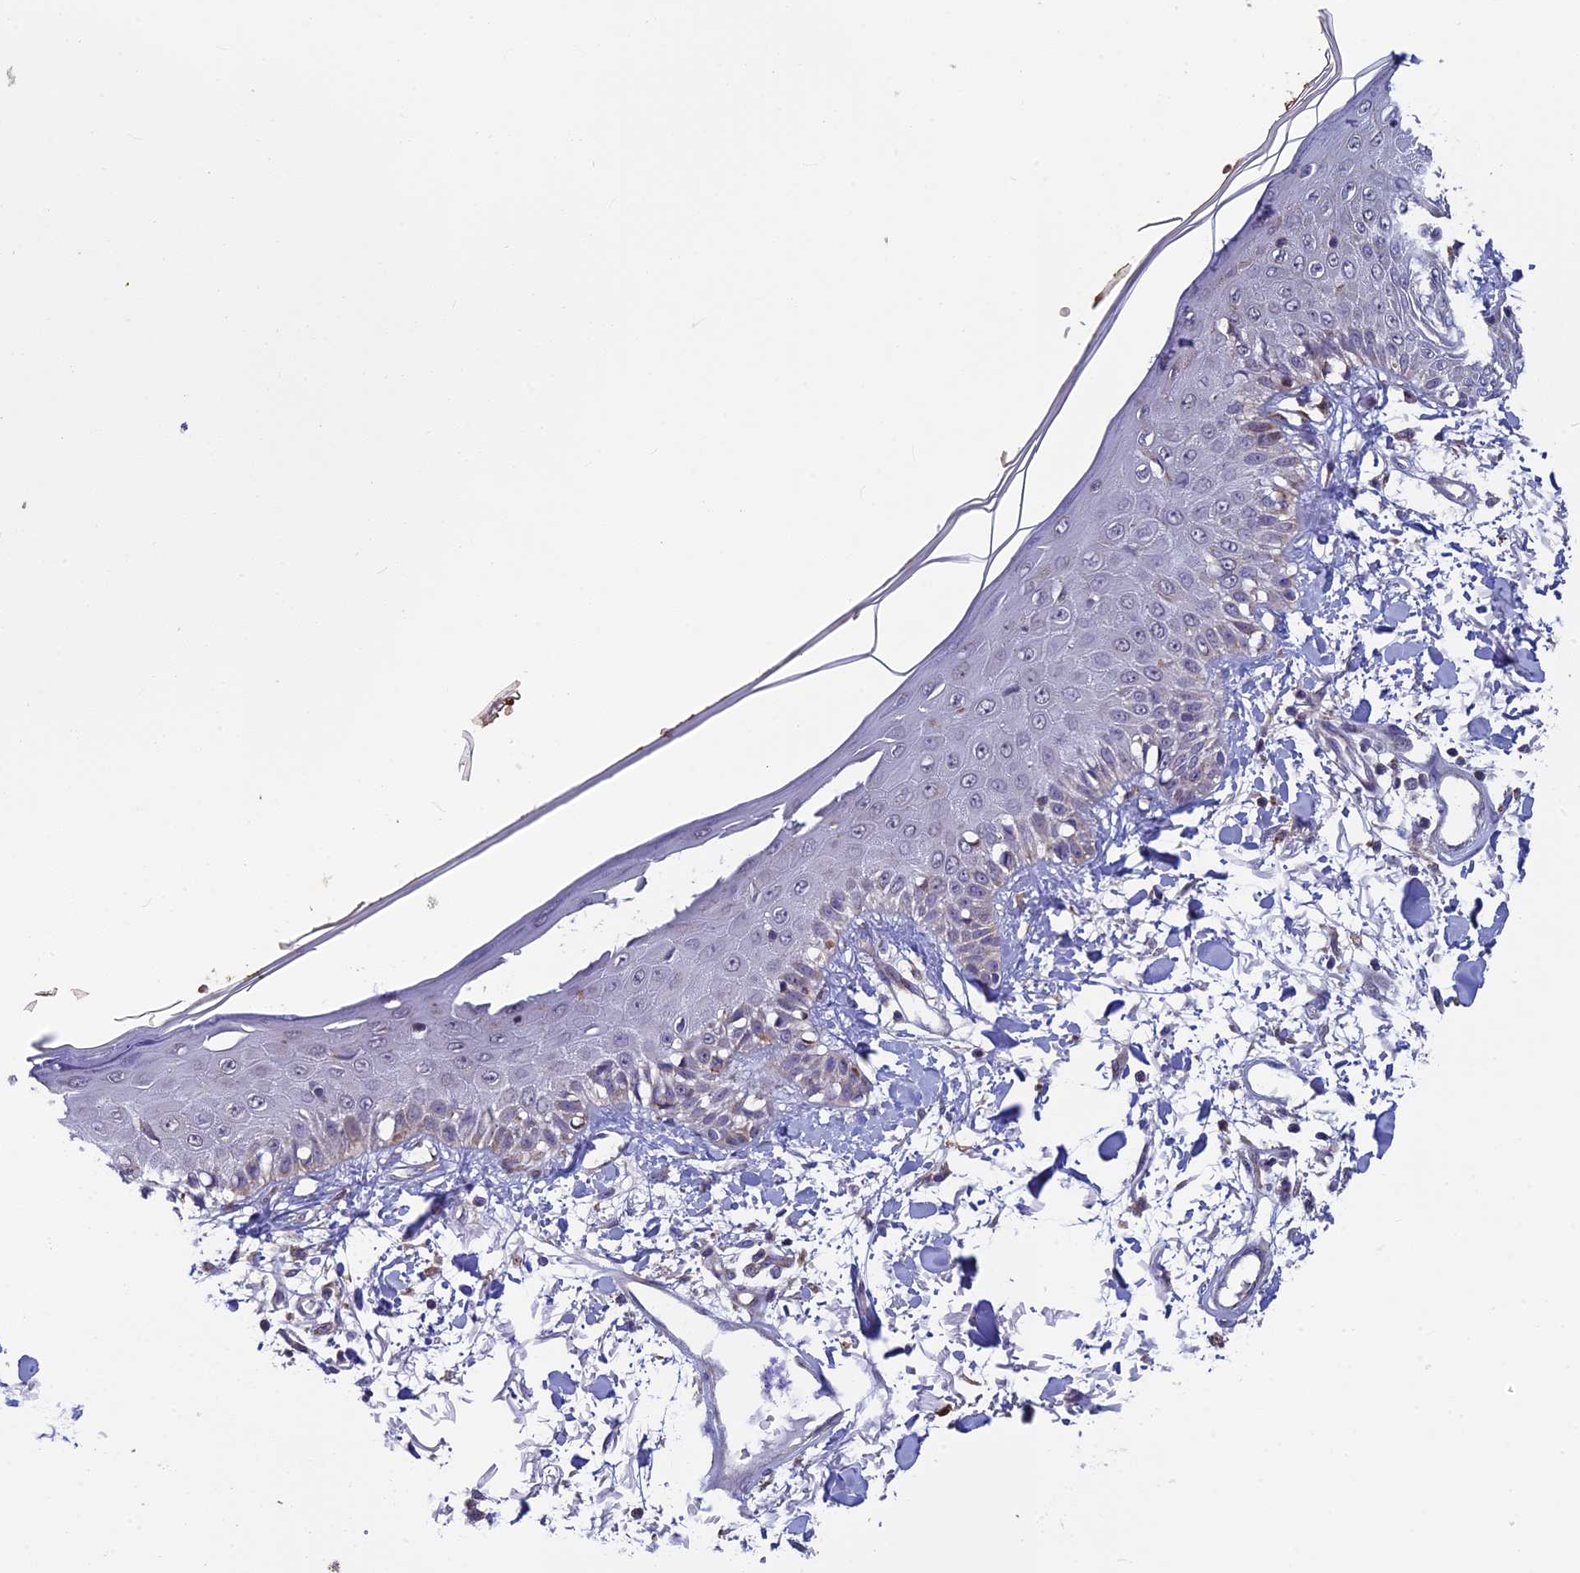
{"staining": {"intensity": "negative", "quantity": "none", "location": "none"}, "tissue": "skin", "cell_type": "Fibroblasts", "image_type": "normal", "snomed": [{"axis": "morphology", "description": "Normal tissue, NOS"}, {"axis": "morphology", "description": "Squamous cell carcinoma, NOS"}, {"axis": "topography", "description": "Skin"}, {"axis": "topography", "description": "Peripheral nerve tissue"}], "caption": "Immunohistochemistry (IHC) micrograph of benign human skin stained for a protein (brown), which demonstrates no expression in fibroblasts.", "gene": "BLTP2", "patient": {"sex": "male", "age": 83}}